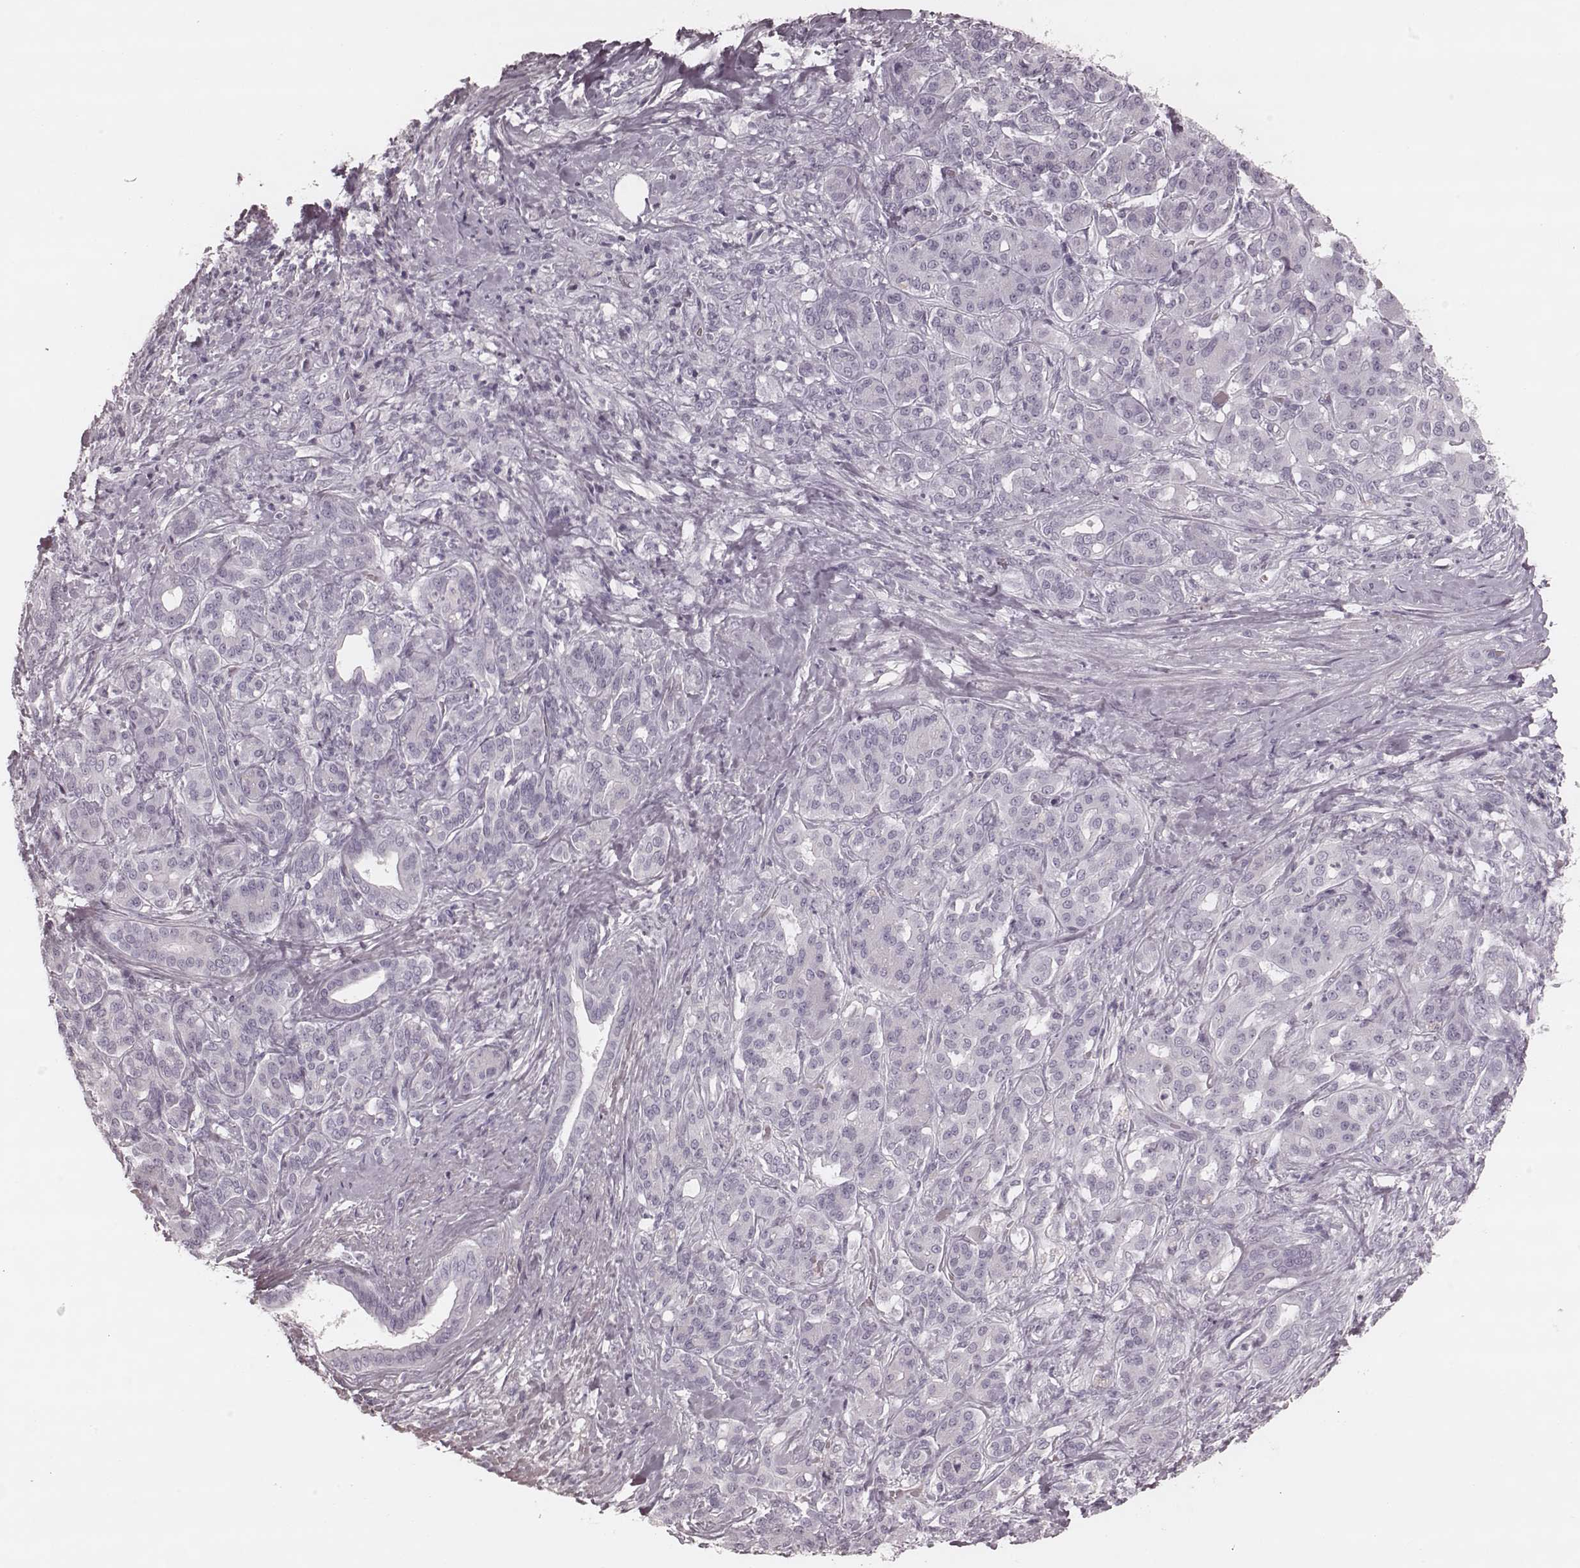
{"staining": {"intensity": "negative", "quantity": "none", "location": "none"}, "tissue": "pancreatic cancer", "cell_type": "Tumor cells", "image_type": "cancer", "snomed": [{"axis": "morphology", "description": "Normal tissue, NOS"}, {"axis": "morphology", "description": "Inflammation, NOS"}, {"axis": "morphology", "description": "Adenocarcinoma, NOS"}, {"axis": "topography", "description": "Pancreas"}], "caption": "Adenocarcinoma (pancreatic) was stained to show a protein in brown. There is no significant staining in tumor cells.", "gene": "KRT74", "patient": {"sex": "male", "age": 57}}